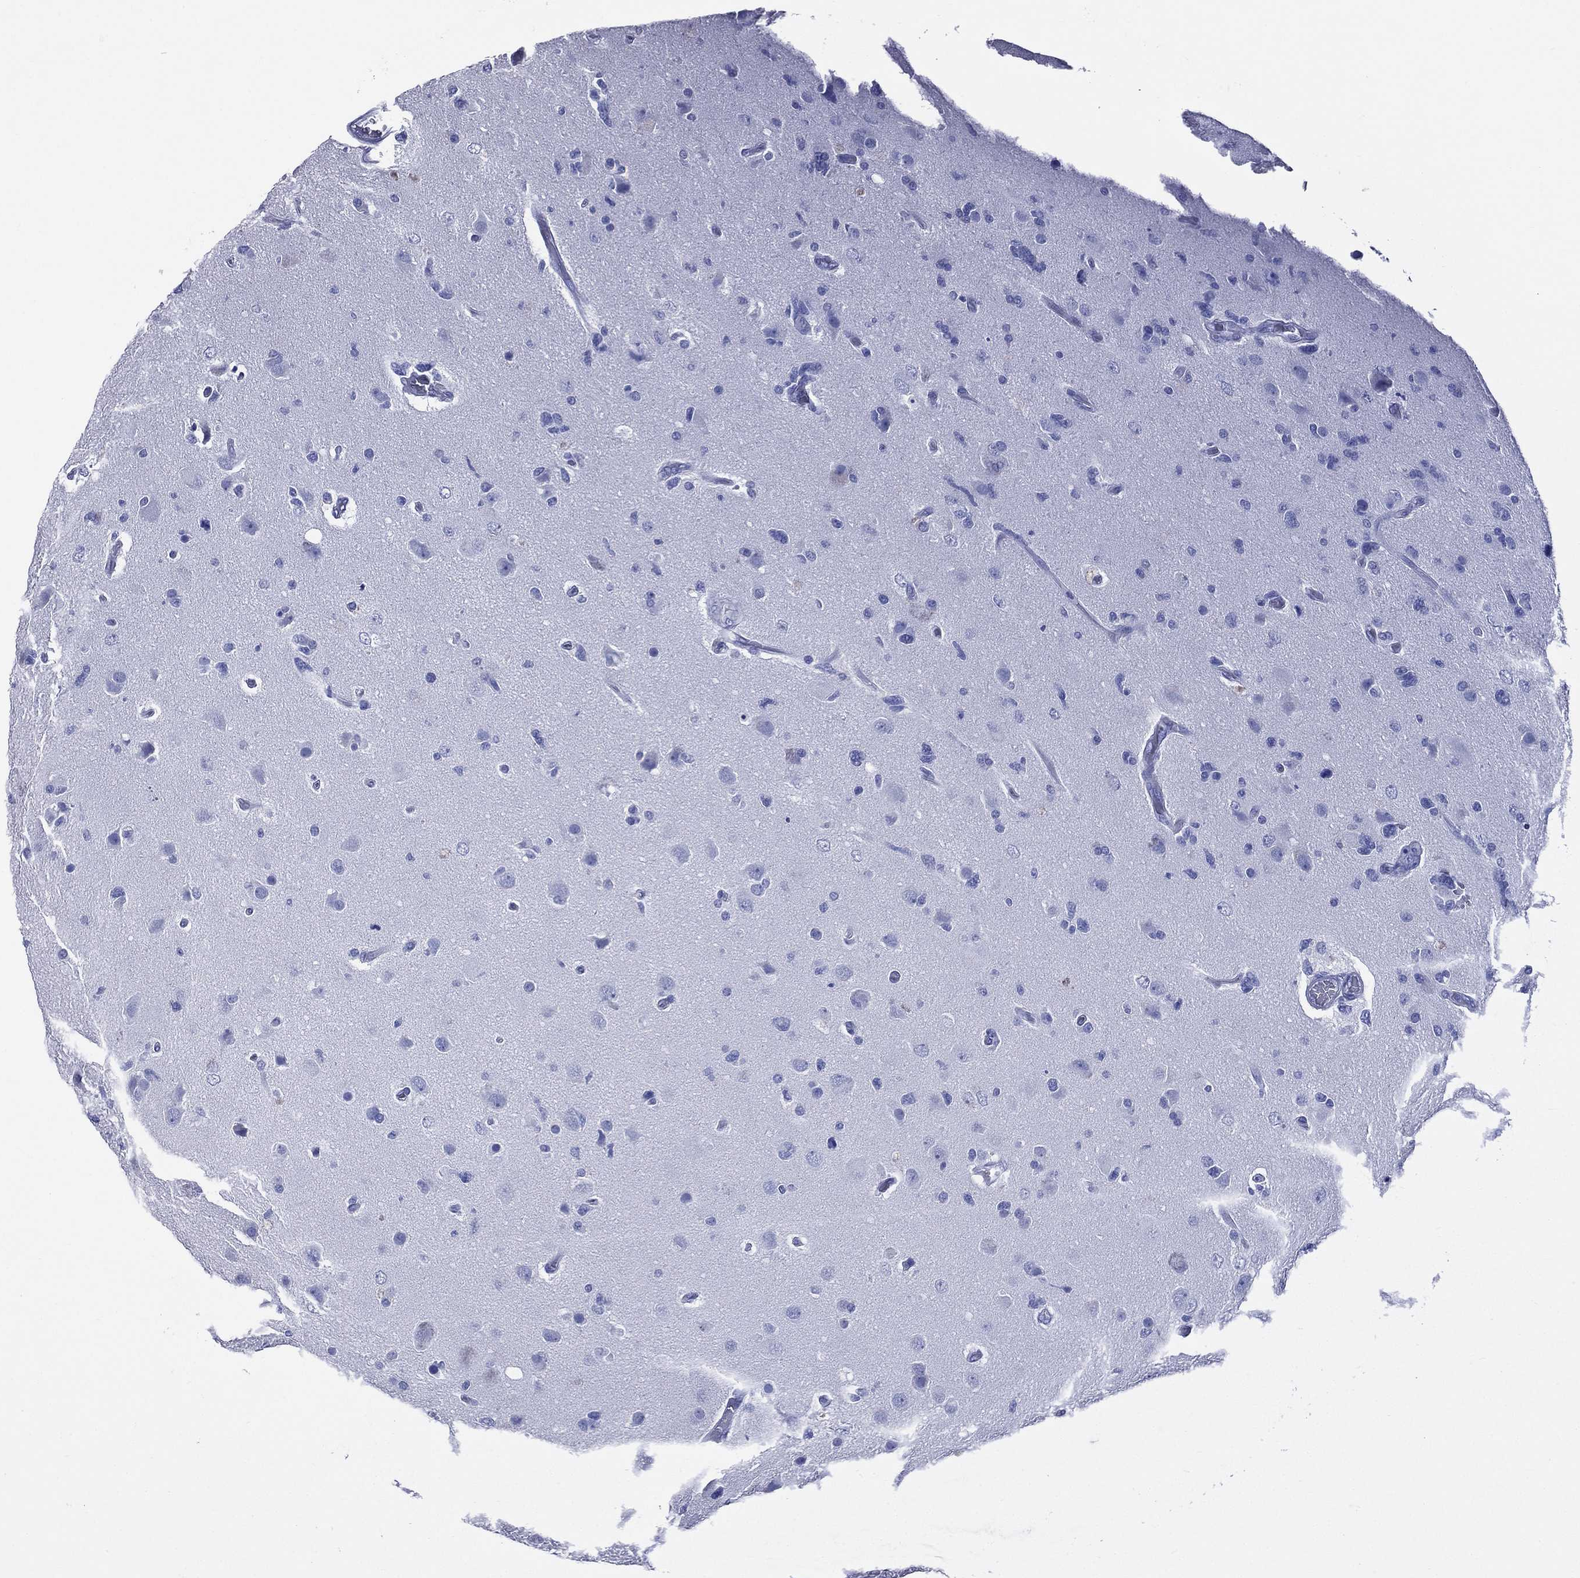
{"staining": {"intensity": "negative", "quantity": "none", "location": "none"}, "tissue": "glioma", "cell_type": "Tumor cells", "image_type": "cancer", "snomed": [{"axis": "morphology", "description": "Glioma, malignant, High grade"}, {"axis": "topography", "description": "Cerebral cortex"}], "caption": "IHC photomicrograph of human malignant high-grade glioma stained for a protein (brown), which reveals no staining in tumor cells.", "gene": "ACE2", "patient": {"sex": "male", "age": 70}}